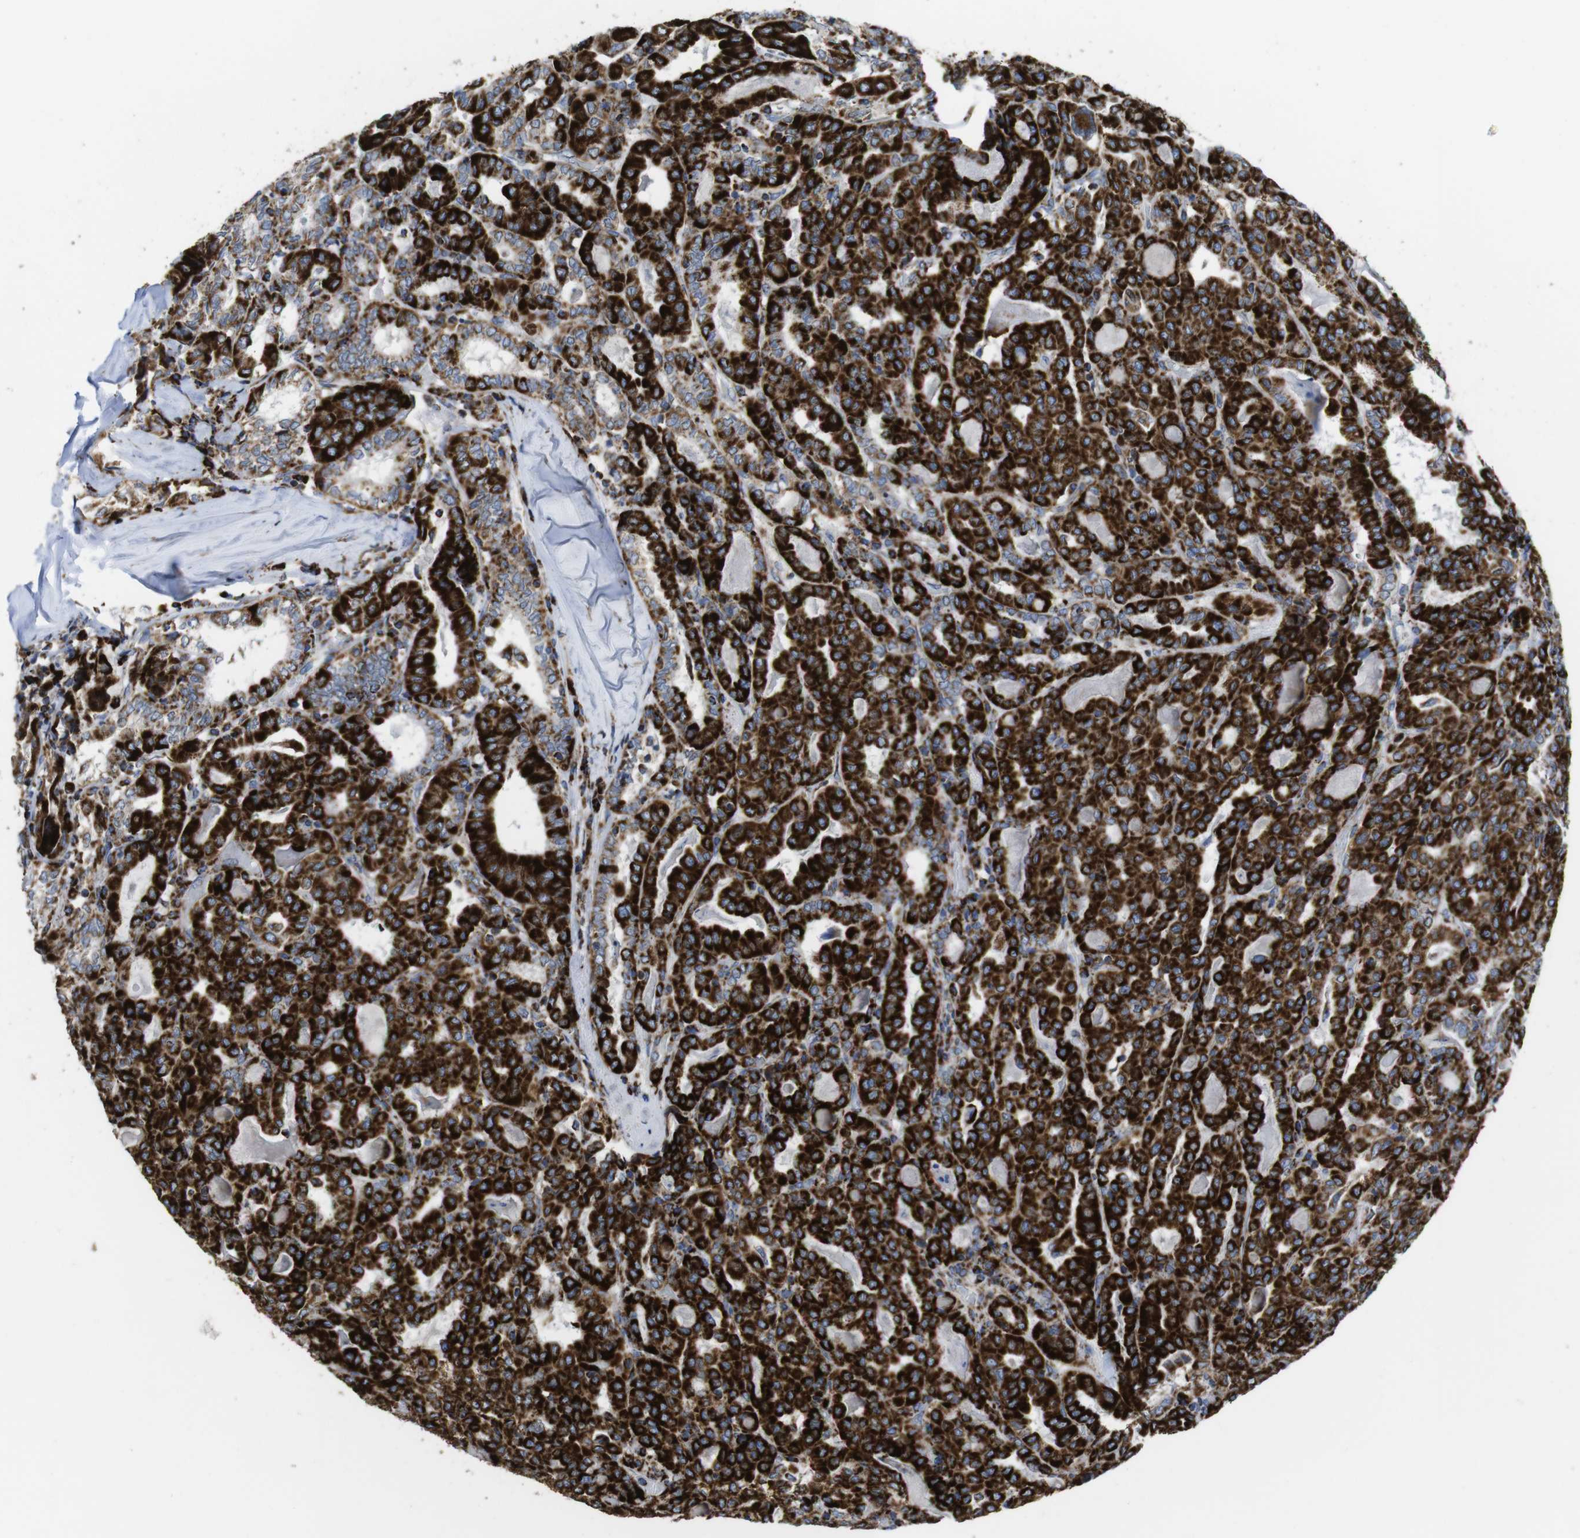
{"staining": {"intensity": "strong", "quantity": ">75%", "location": "cytoplasmic/membranous"}, "tissue": "thyroid cancer", "cell_type": "Tumor cells", "image_type": "cancer", "snomed": [{"axis": "morphology", "description": "Papillary adenocarcinoma, NOS"}, {"axis": "topography", "description": "Thyroid gland"}], "caption": "Protein staining shows strong cytoplasmic/membranous positivity in approximately >75% of tumor cells in thyroid papillary adenocarcinoma.", "gene": "TMEM192", "patient": {"sex": "female", "age": 42}}